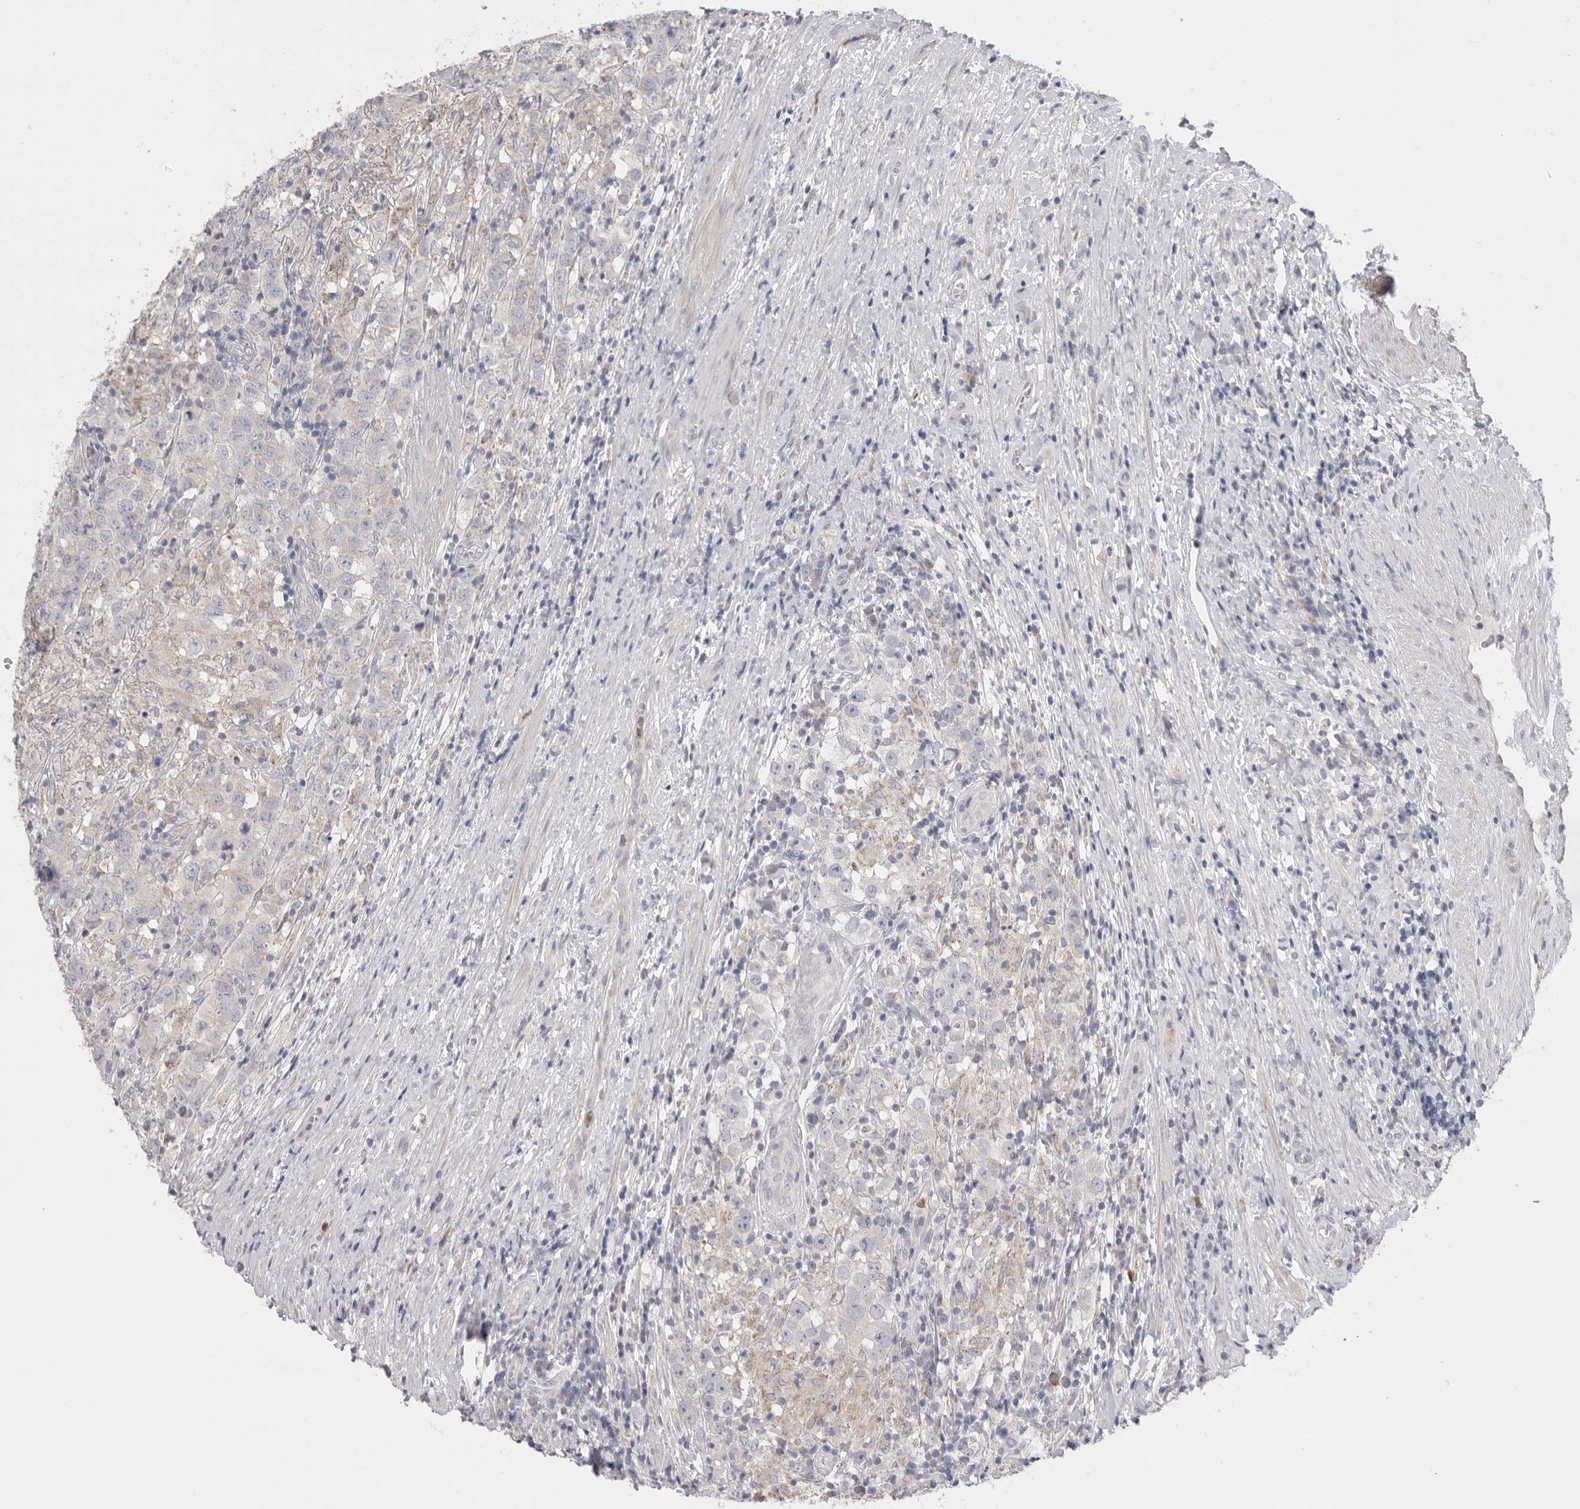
{"staining": {"intensity": "negative", "quantity": "none", "location": "none"}, "tissue": "testis cancer", "cell_type": "Tumor cells", "image_type": "cancer", "snomed": [{"axis": "morphology", "description": "Seminoma, NOS"}, {"axis": "morphology", "description": "Carcinoma, Embryonal, NOS"}, {"axis": "topography", "description": "Testis"}], "caption": "Testis seminoma was stained to show a protein in brown. There is no significant positivity in tumor cells.", "gene": "CCDC126", "patient": {"sex": "male", "age": 43}}